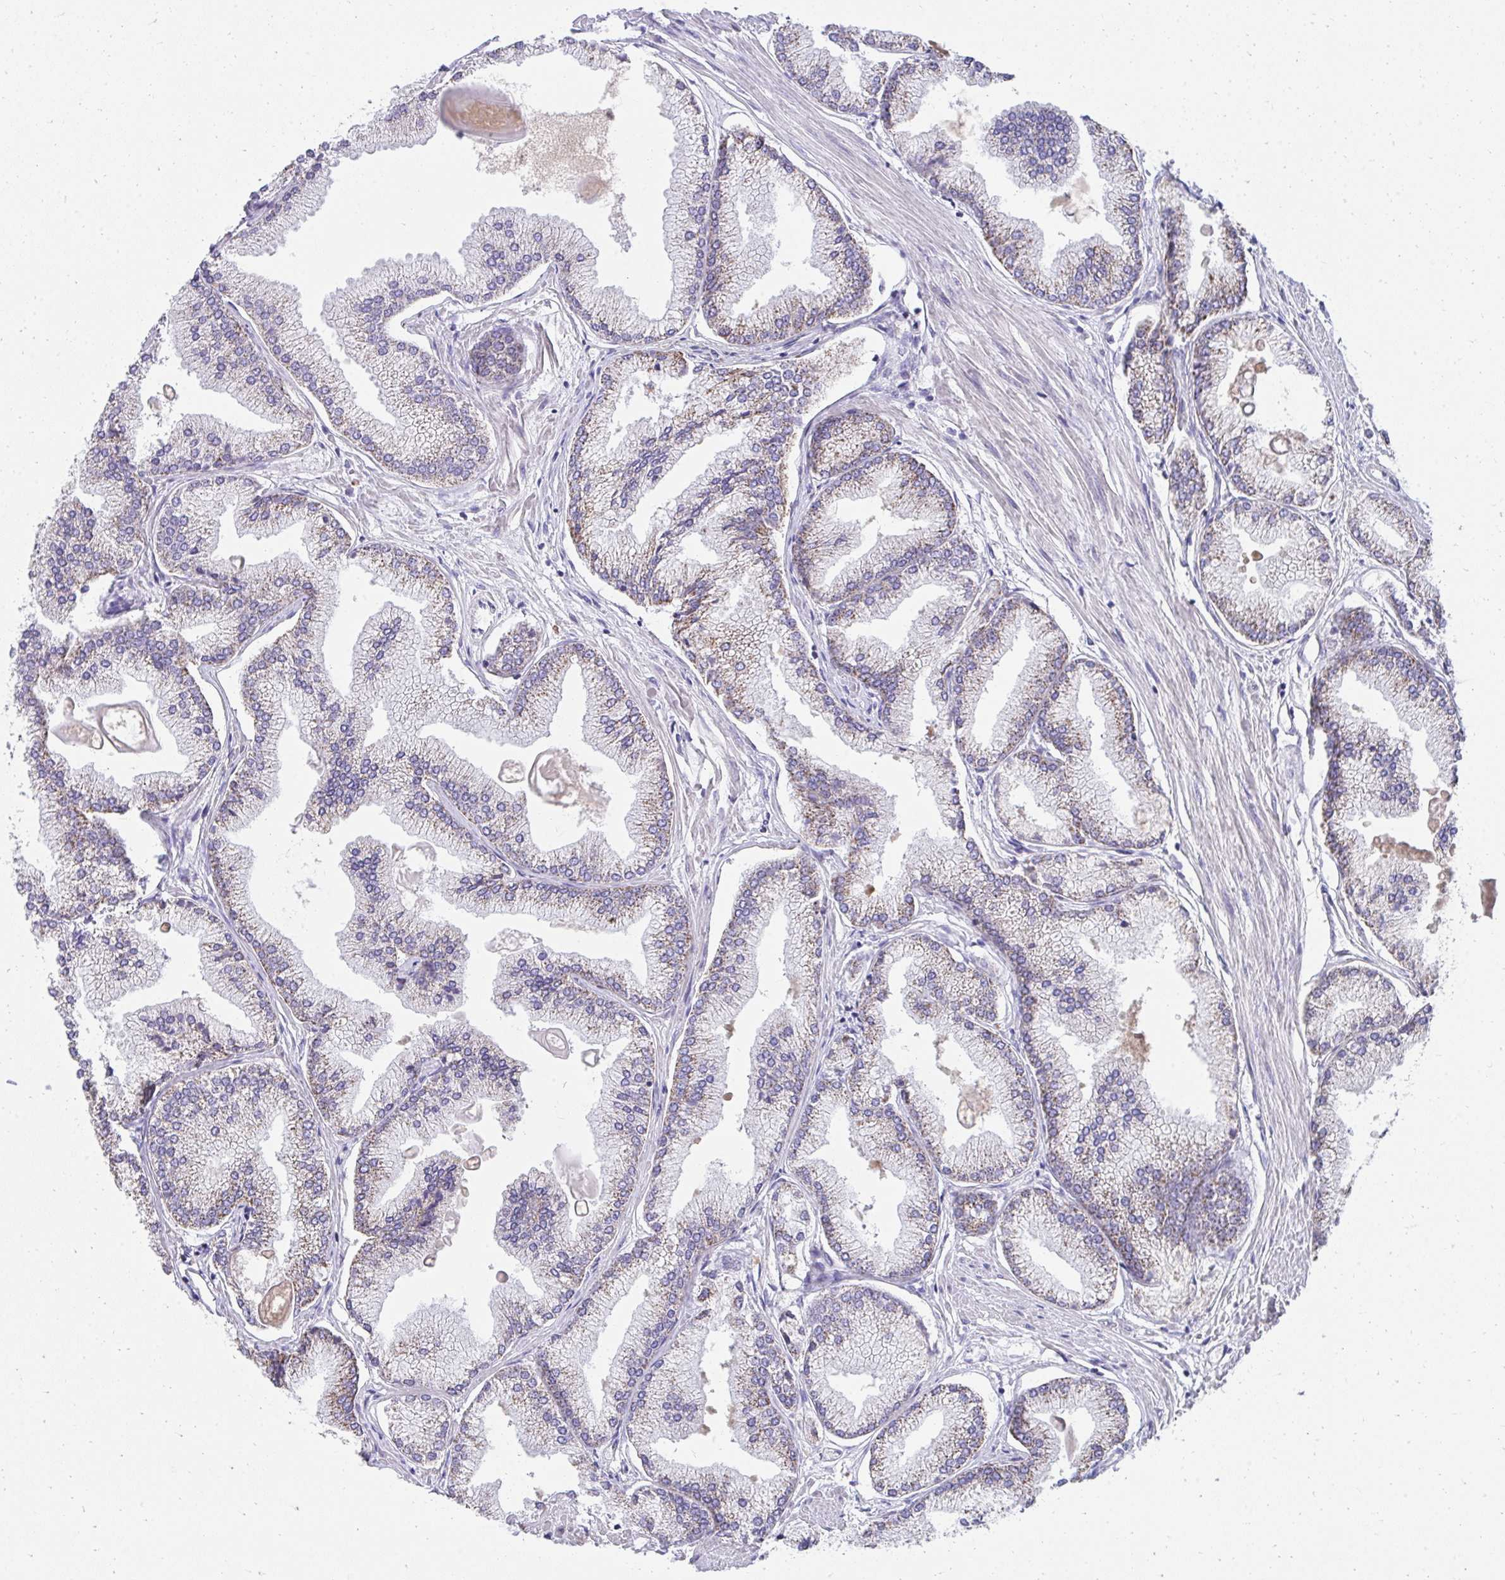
{"staining": {"intensity": "weak", "quantity": "25%-75%", "location": "cytoplasmic/membranous"}, "tissue": "prostate cancer", "cell_type": "Tumor cells", "image_type": "cancer", "snomed": [{"axis": "morphology", "description": "Adenocarcinoma, High grade"}, {"axis": "topography", "description": "Prostate"}], "caption": "Human adenocarcinoma (high-grade) (prostate) stained with a brown dye reveals weak cytoplasmic/membranous positive positivity in approximately 25%-75% of tumor cells.", "gene": "PRRG3", "patient": {"sex": "male", "age": 68}}